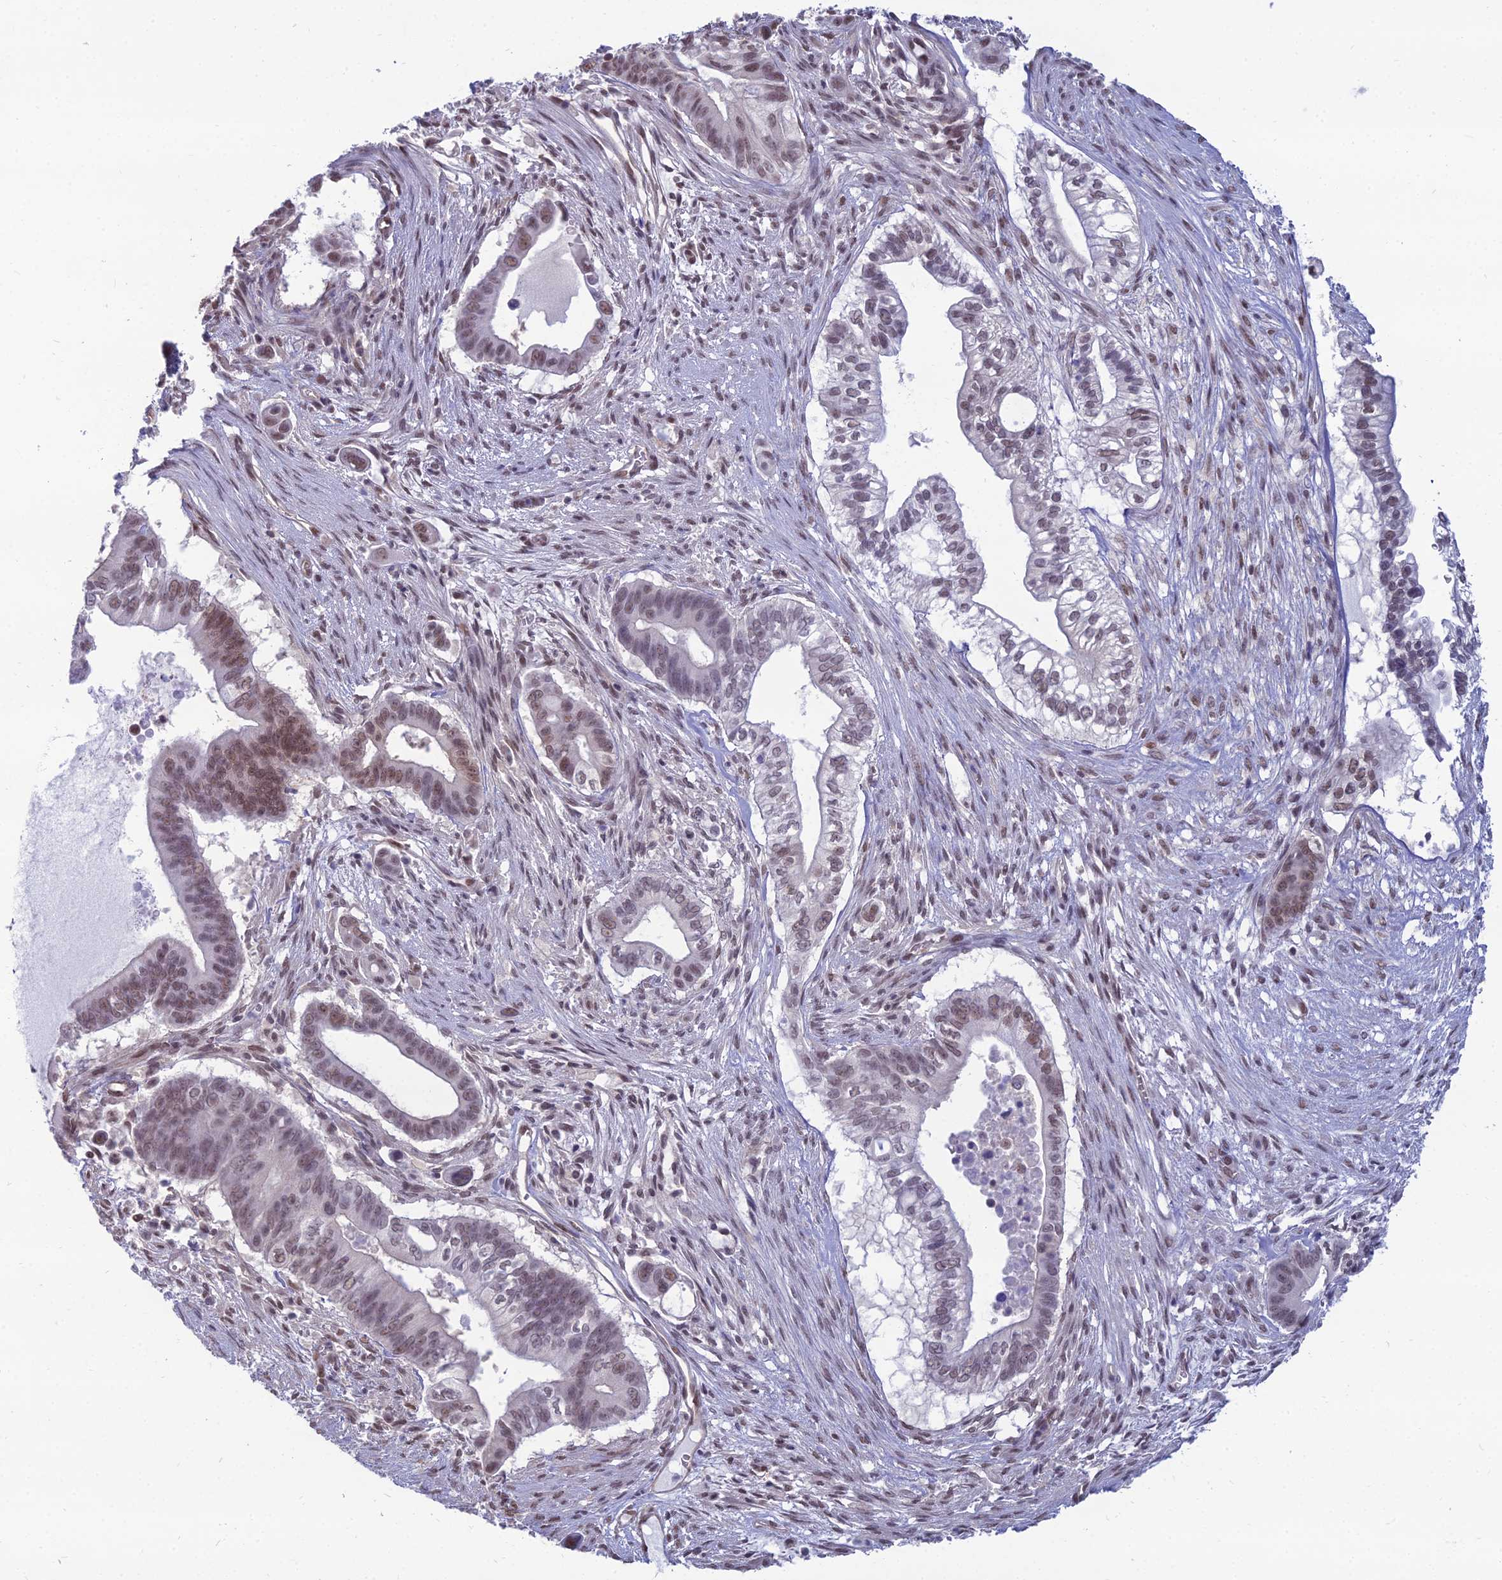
{"staining": {"intensity": "moderate", "quantity": "25%-75%", "location": "nuclear"}, "tissue": "pancreatic cancer", "cell_type": "Tumor cells", "image_type": "cancer", "snomed": [{"axis": "morphology", "description": "Adenocarcinoma, NOS"}, {"axis": "topography", "description": "Pancreas"}], "caption": "This is a histology image of IHC staining of adenocarcinoma (pancreatic), which shows moderate staining in the nuclear of tumor cells.", "gene": "SRSF7", "patient": {"sex": "male", "age": 68}}